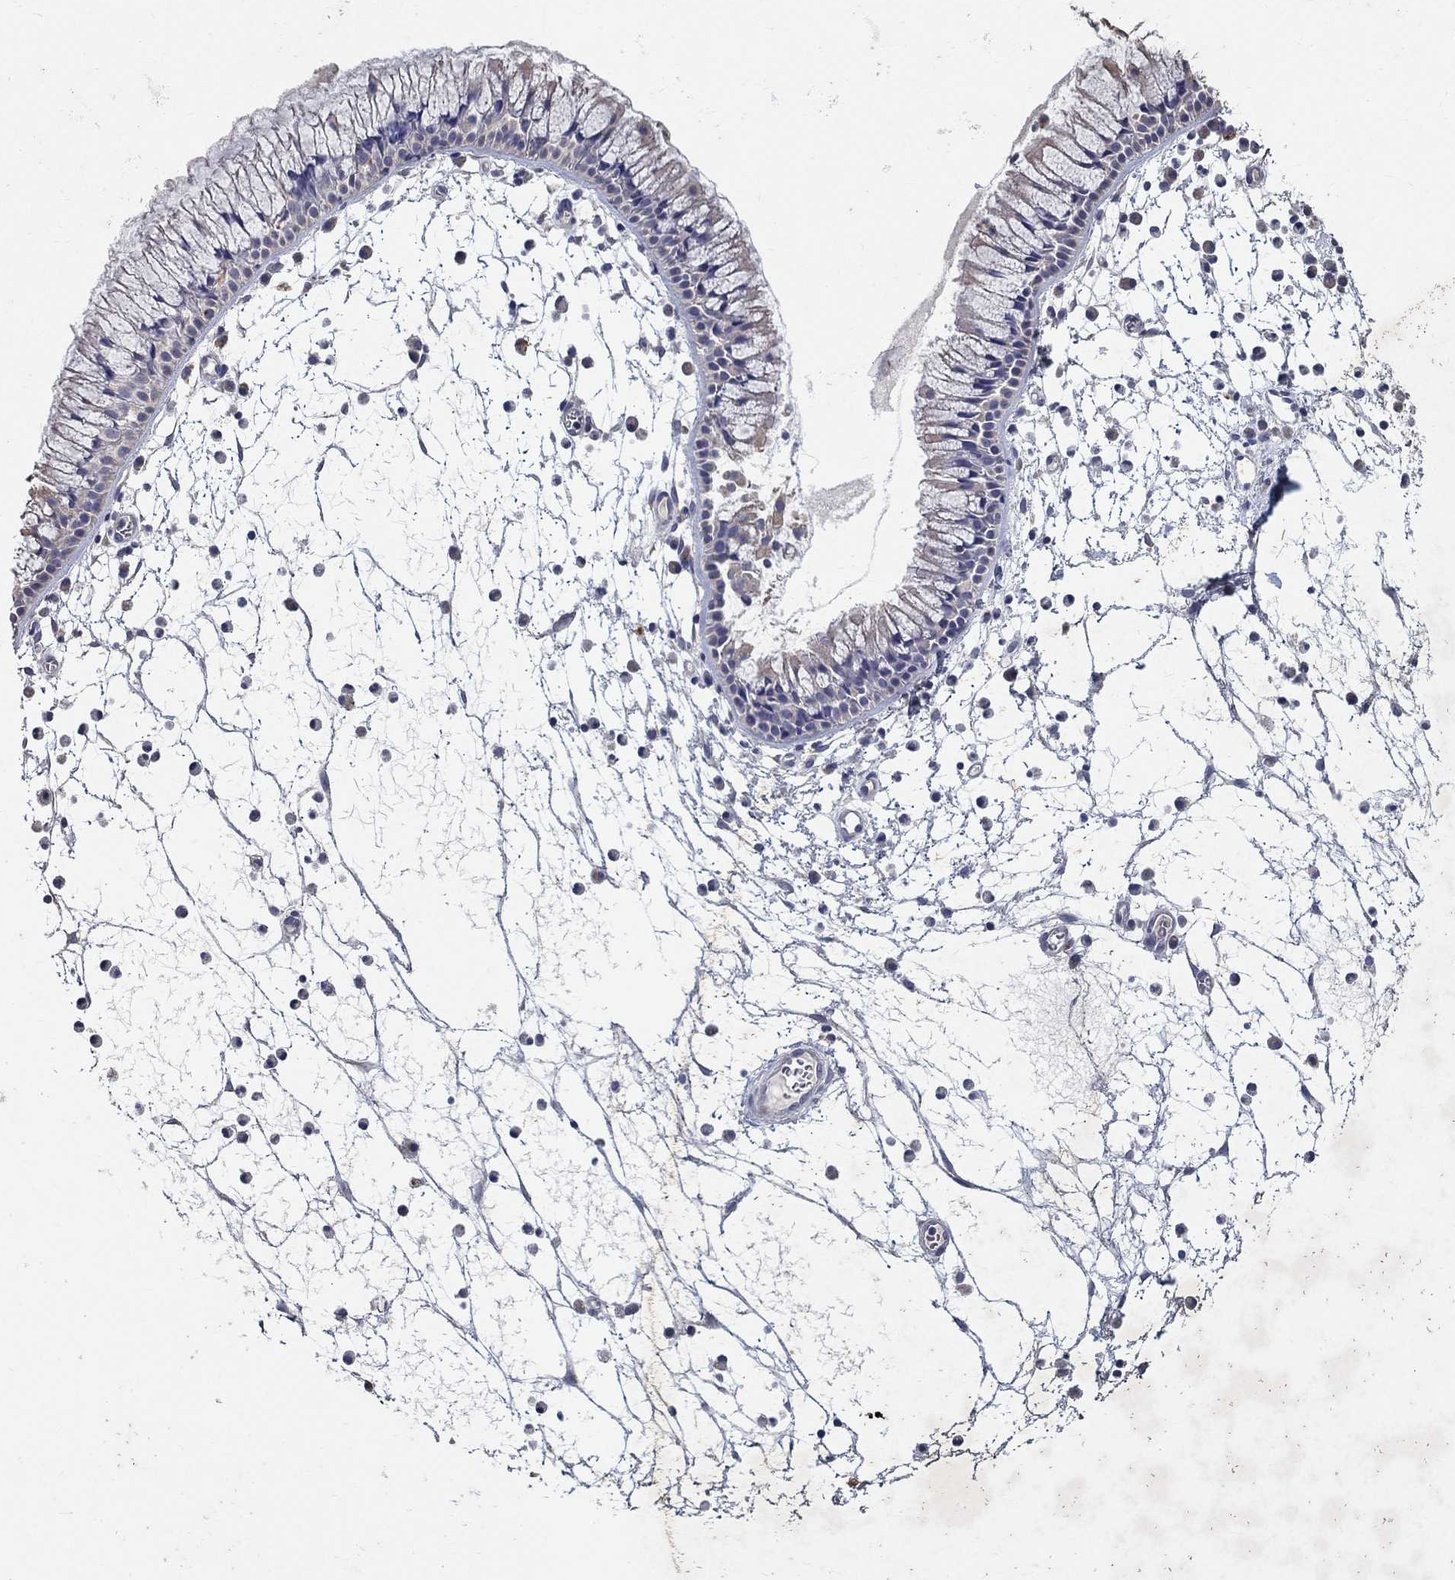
{"staining": {"intensity": "negative", "quantity": "none", "location": "none"}, "tissue": "nasopharynx", "cell_type": "Respiratory epithelial cells", "image_type": "normal", "snomed": [{"axis": "morphology", "description": "Normal tissue, NOS"}, {"axis": "topography", "description": "Nasopharynx"}], "caption": "The IHC image has no significant positivity in respiratory epithelial cells of nasopharynx. Nuclei are stained in blue.", "gene": "PROZ", "patient": {"sex": "female", "age": 73}}